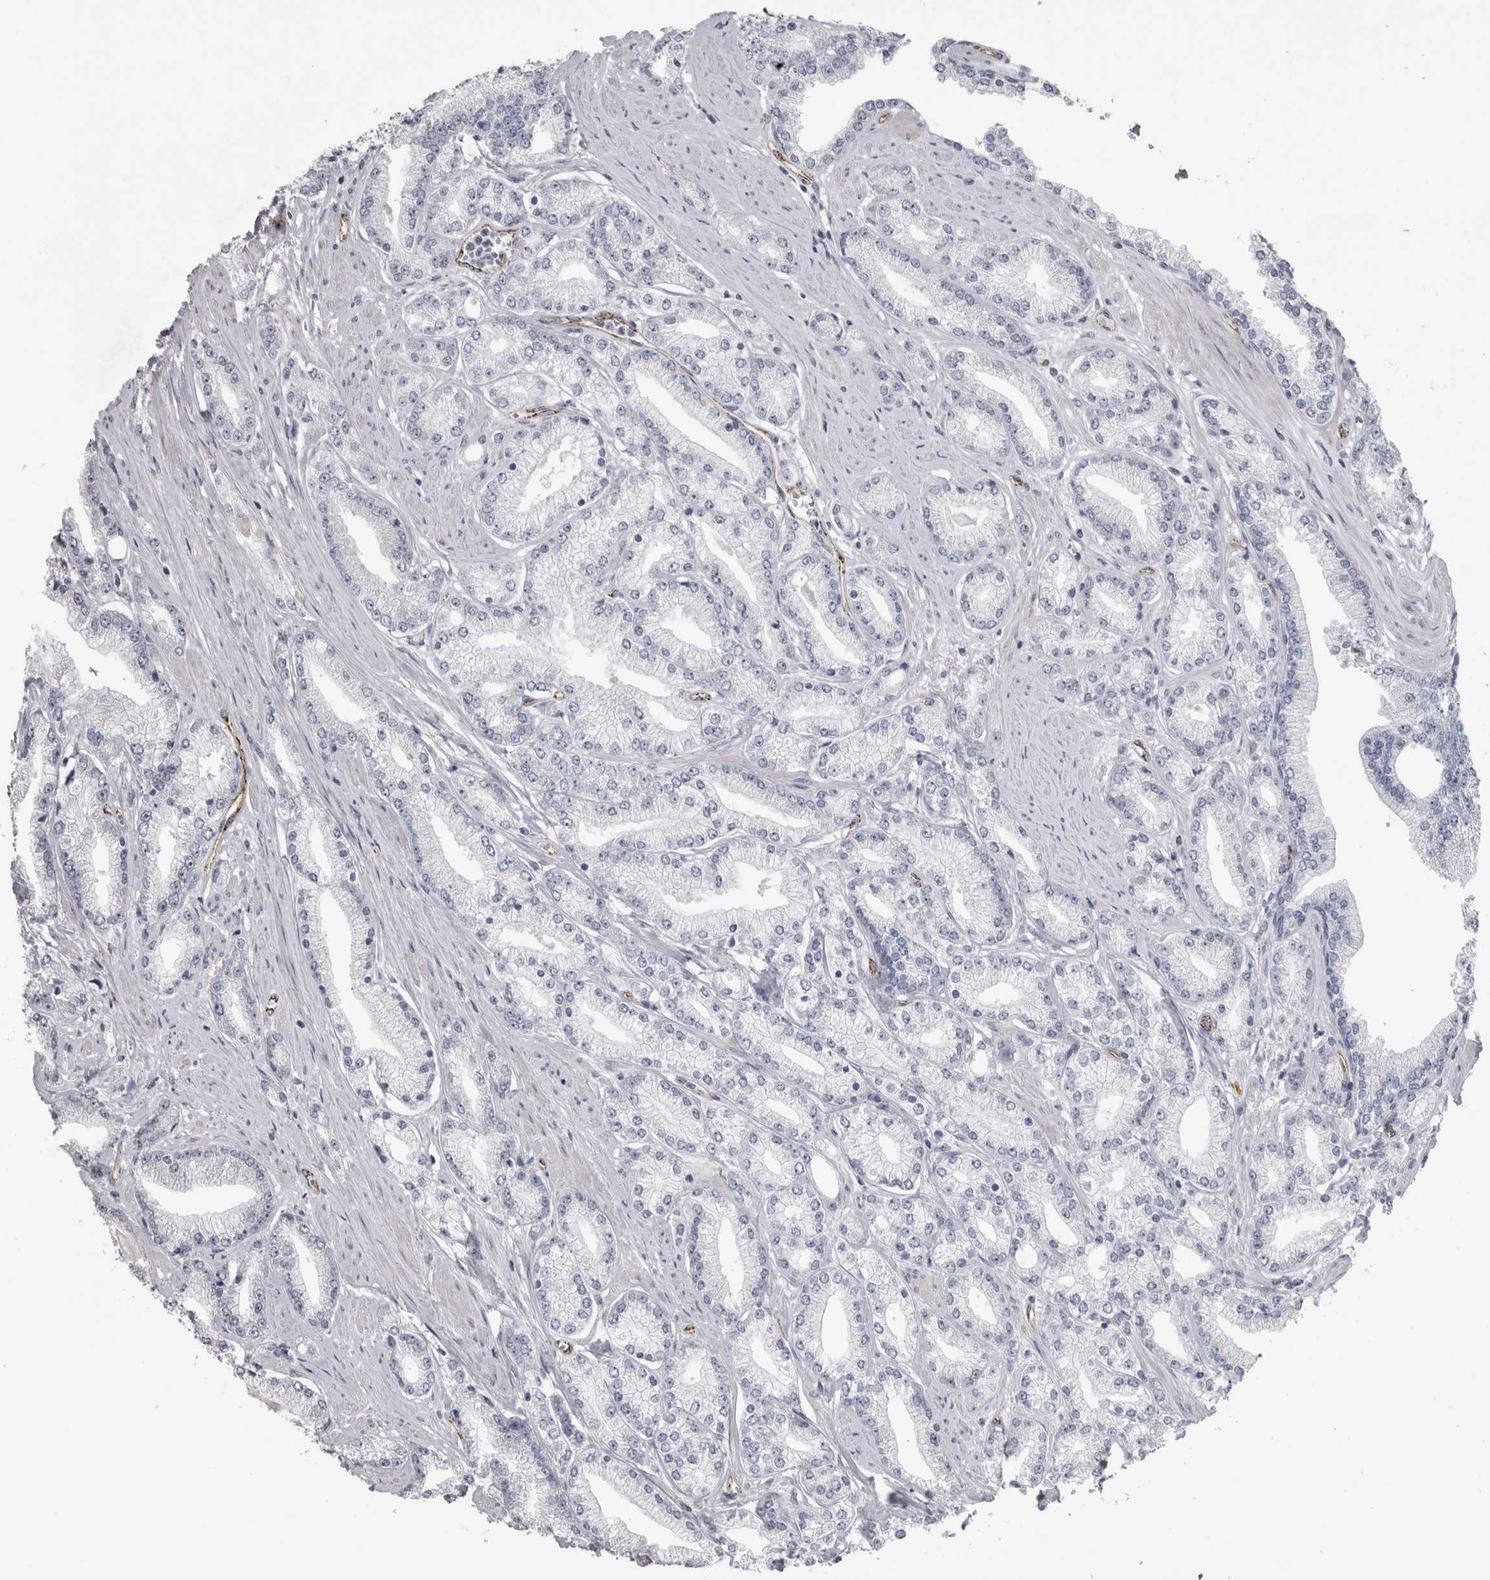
{"staining": {"intensity": "negative", "quantity": "none", "location": "none"}, "tissue": "prostate cancer", "cell_type": "Tumor cells", "image_type": "cancer", "snomed": [{"axis": "morphology", "description": "Adenocarcinoma, Low grade"}, {"axis": "topography", "description": "Prostate"}], "caption": "Immunohistochemistry (IHC) photomicrograph of prostate cancer (adenocarcinoma (low-grade)) stained for a protein (brown), which shows no positivity in tumor cells.", "gene": "ACOT7", "patient": {"sex": "male", "age": 62}}